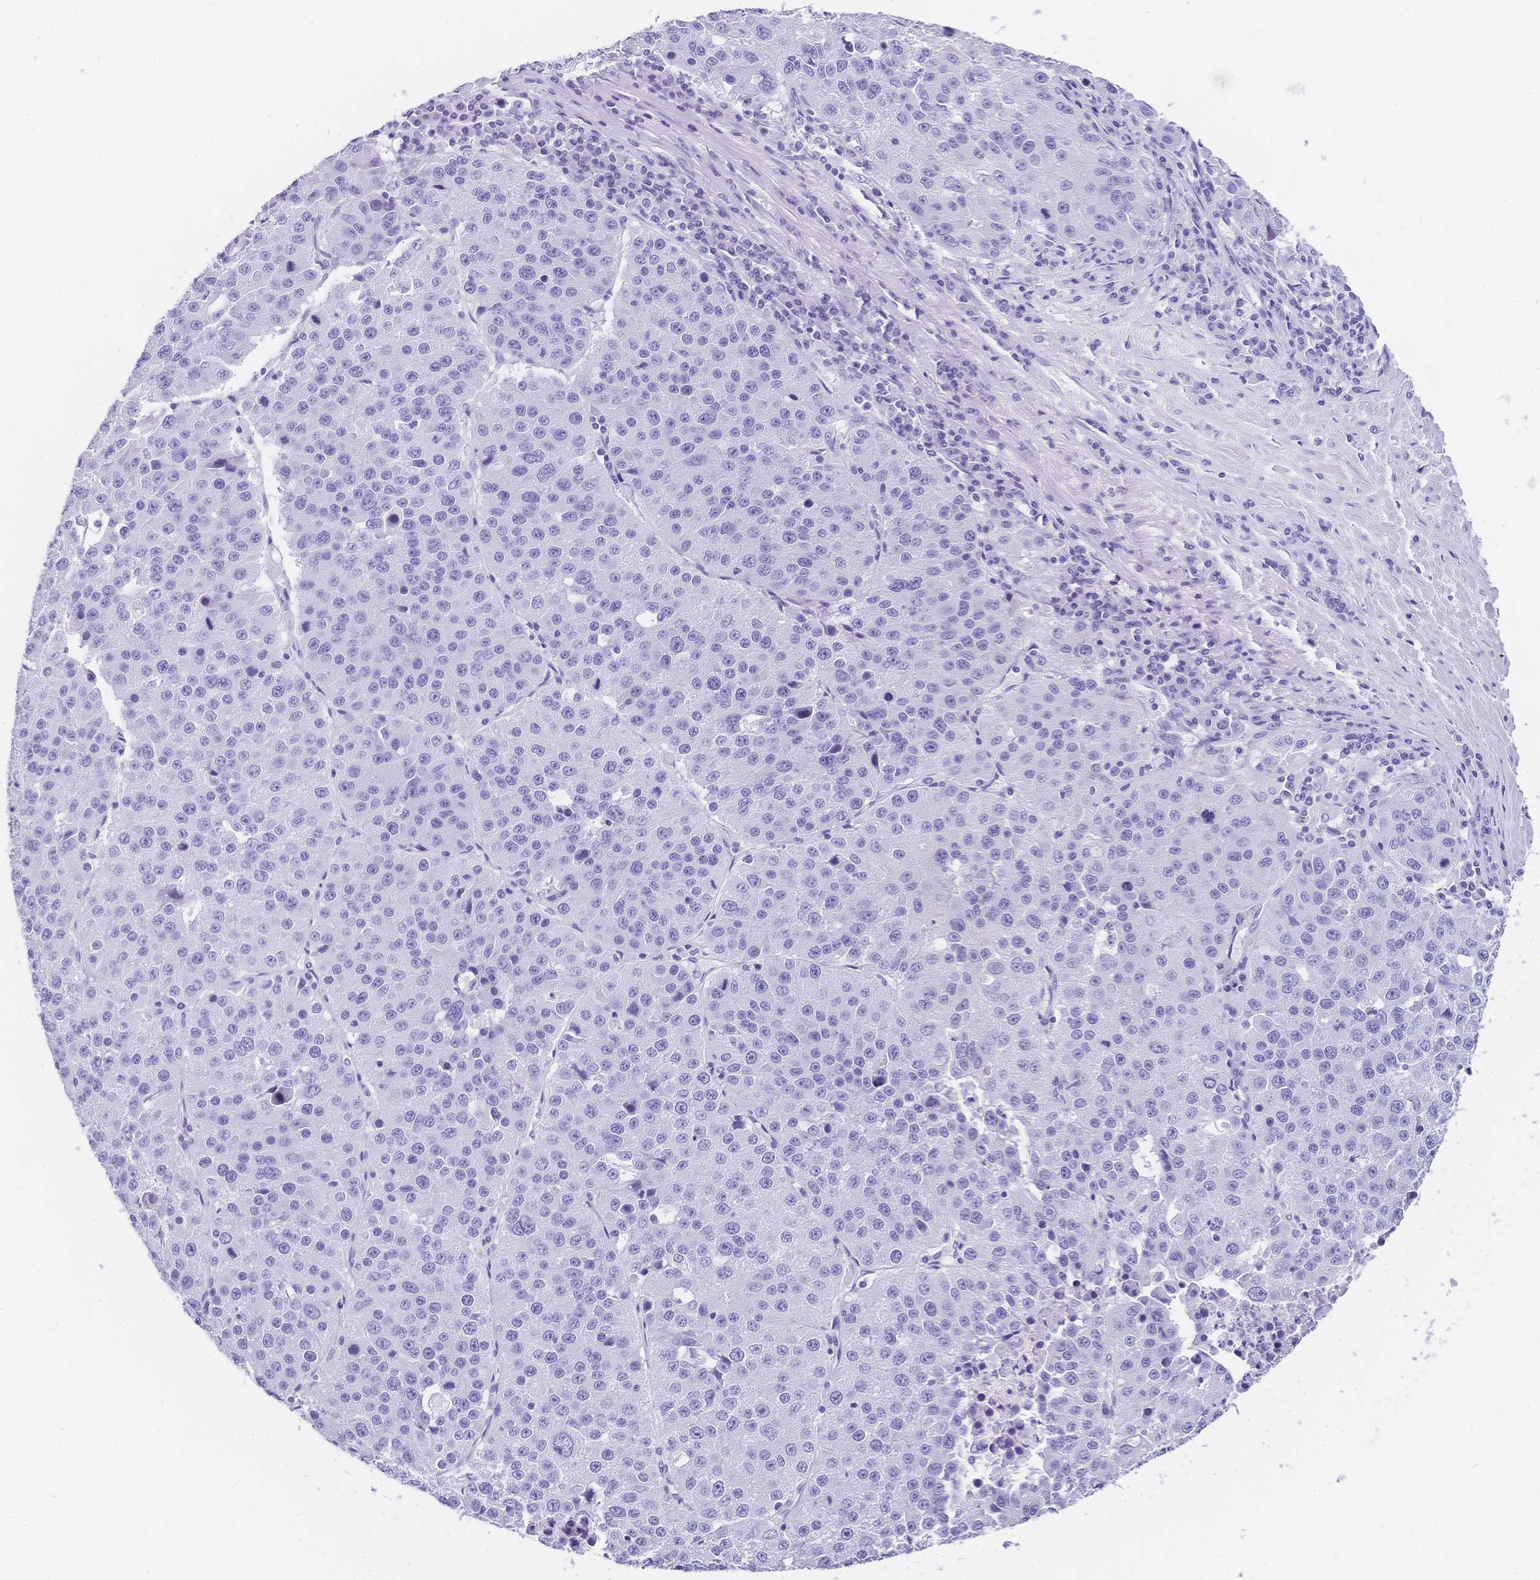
{"staining": {"intensity": "negative", "quantity": "none", "location": "none"}, "tissue": "stomach cancer", "cell_type": "Tumor cells", "image_type": "cancer", "snomed": [{"axis": "morphology", "description": "Adenocarcinoma, NOS"}, {"axis": "topography", "description": "Stomach"}], "caption": "Tumor cells are negative for protein expression in human stomach cancer.", "gene": "MUC21", "patient": {"sex": "male", "age": 71}}